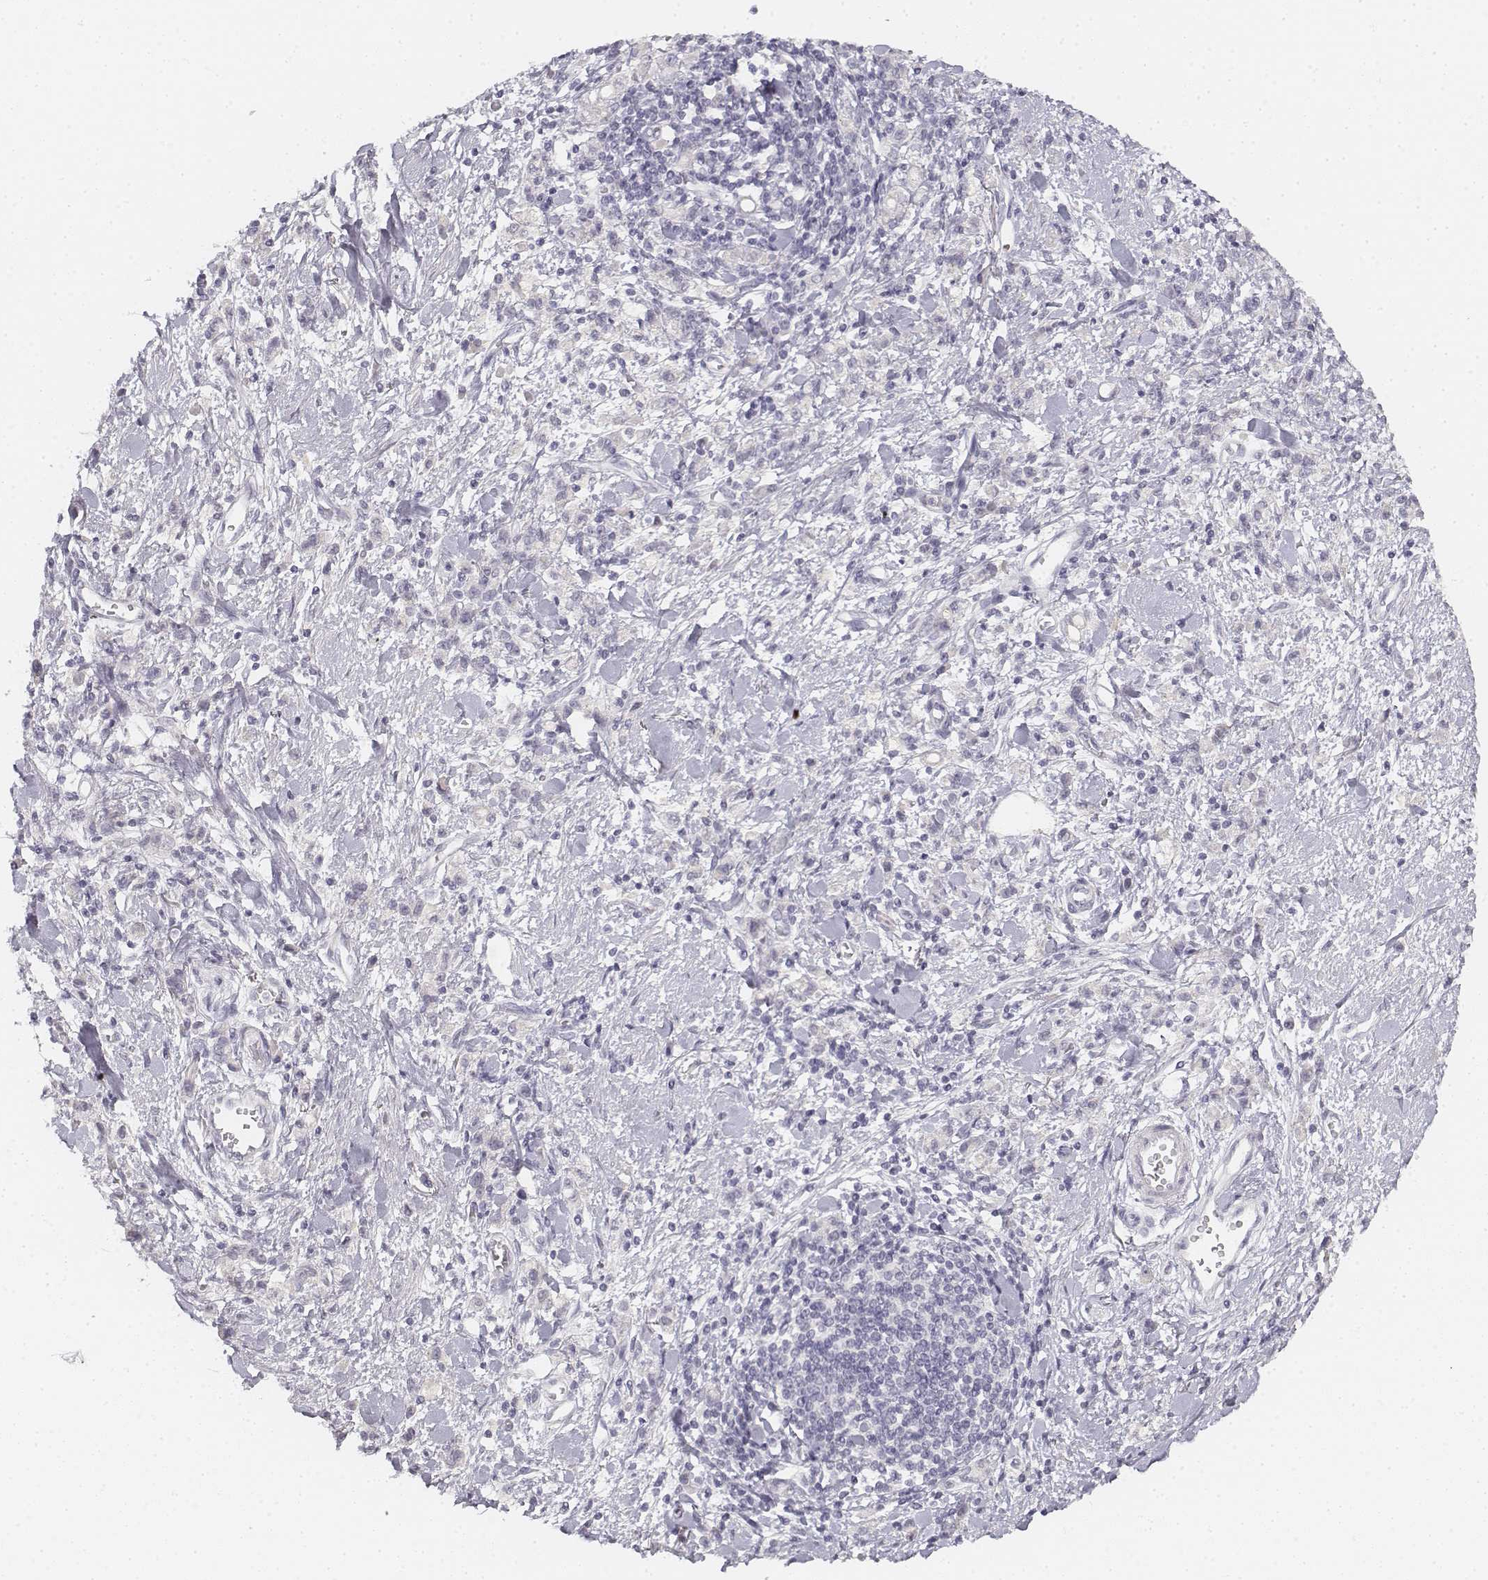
{"staining": {"intensity": "negative", "quantity": "none", "location": "none"}, "tissue": "stomach cancer", "cell_type": "Tumor cells", "image_type": "cancer", "snomed": [{"axis": "morphology", "description": "Adenocarcinoma, NOS"}, {"axis": "topography", "description": "Stomach"}], "caption": "Immunohistochemical staining of stomach adenocarcinoma displays no significant staining in tumor cells.", "gene": "DSG4", "patient": {"sex": "male", "age": 77}}